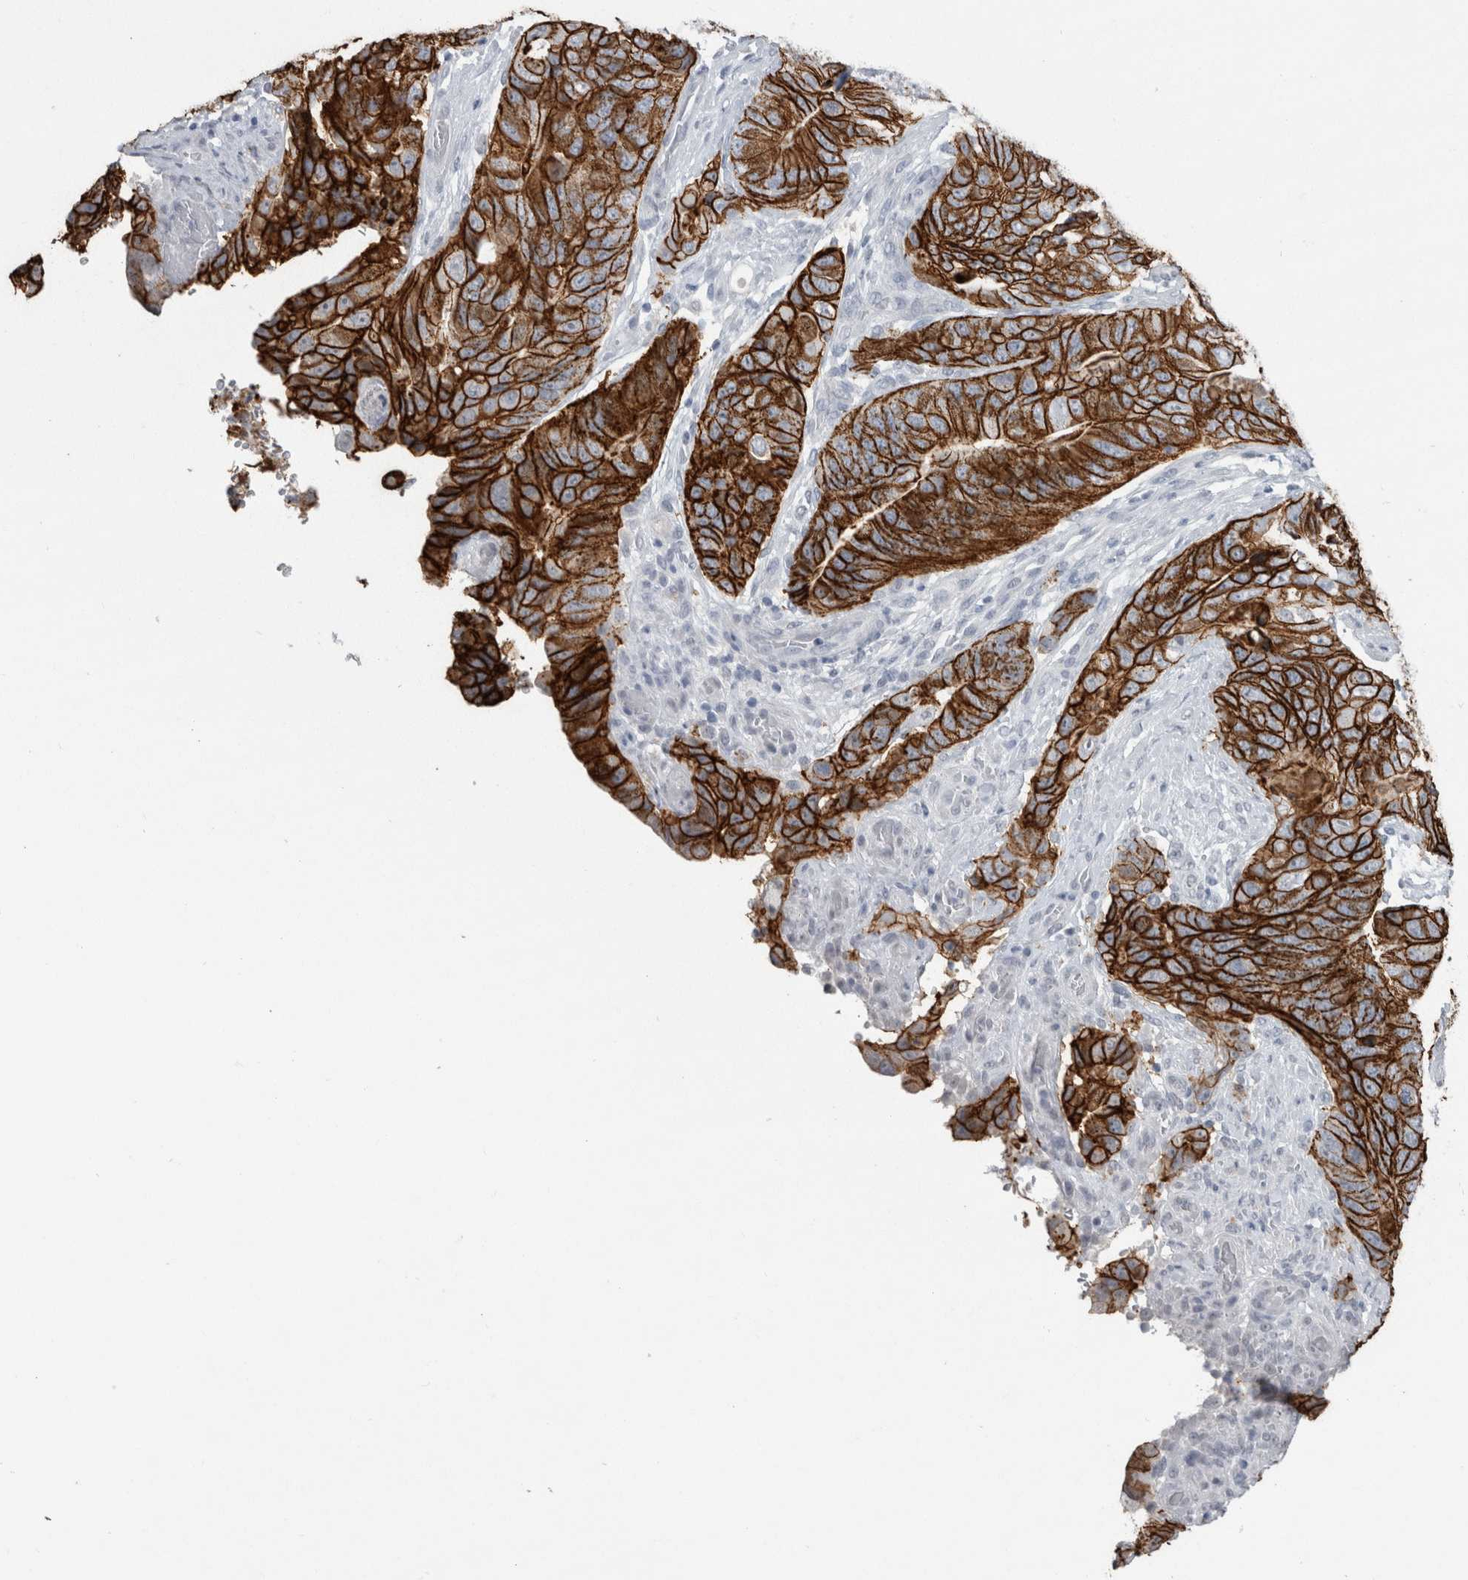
{"staining": {"intensity": "strong", "quantity": ">75%", "location": "cytoplasmic/membranous"}, "tissue": "stomach cancer", "cell_type": "Tumor cells", "image_type": "cancer", "snomed": [{"axis": "morphology", "description": "Adenocarcinoma, NOS"}, {"axis": "topography", "description": "Stomach"}], "caption": "Tumor cells exhibit high levels of strong cytoplasmic/membranous expression in approximately >75% of cells in human adenocarcinoma (stomach).", "gene": "CDH17", "patient": {"sex": "female", "age": 89}}